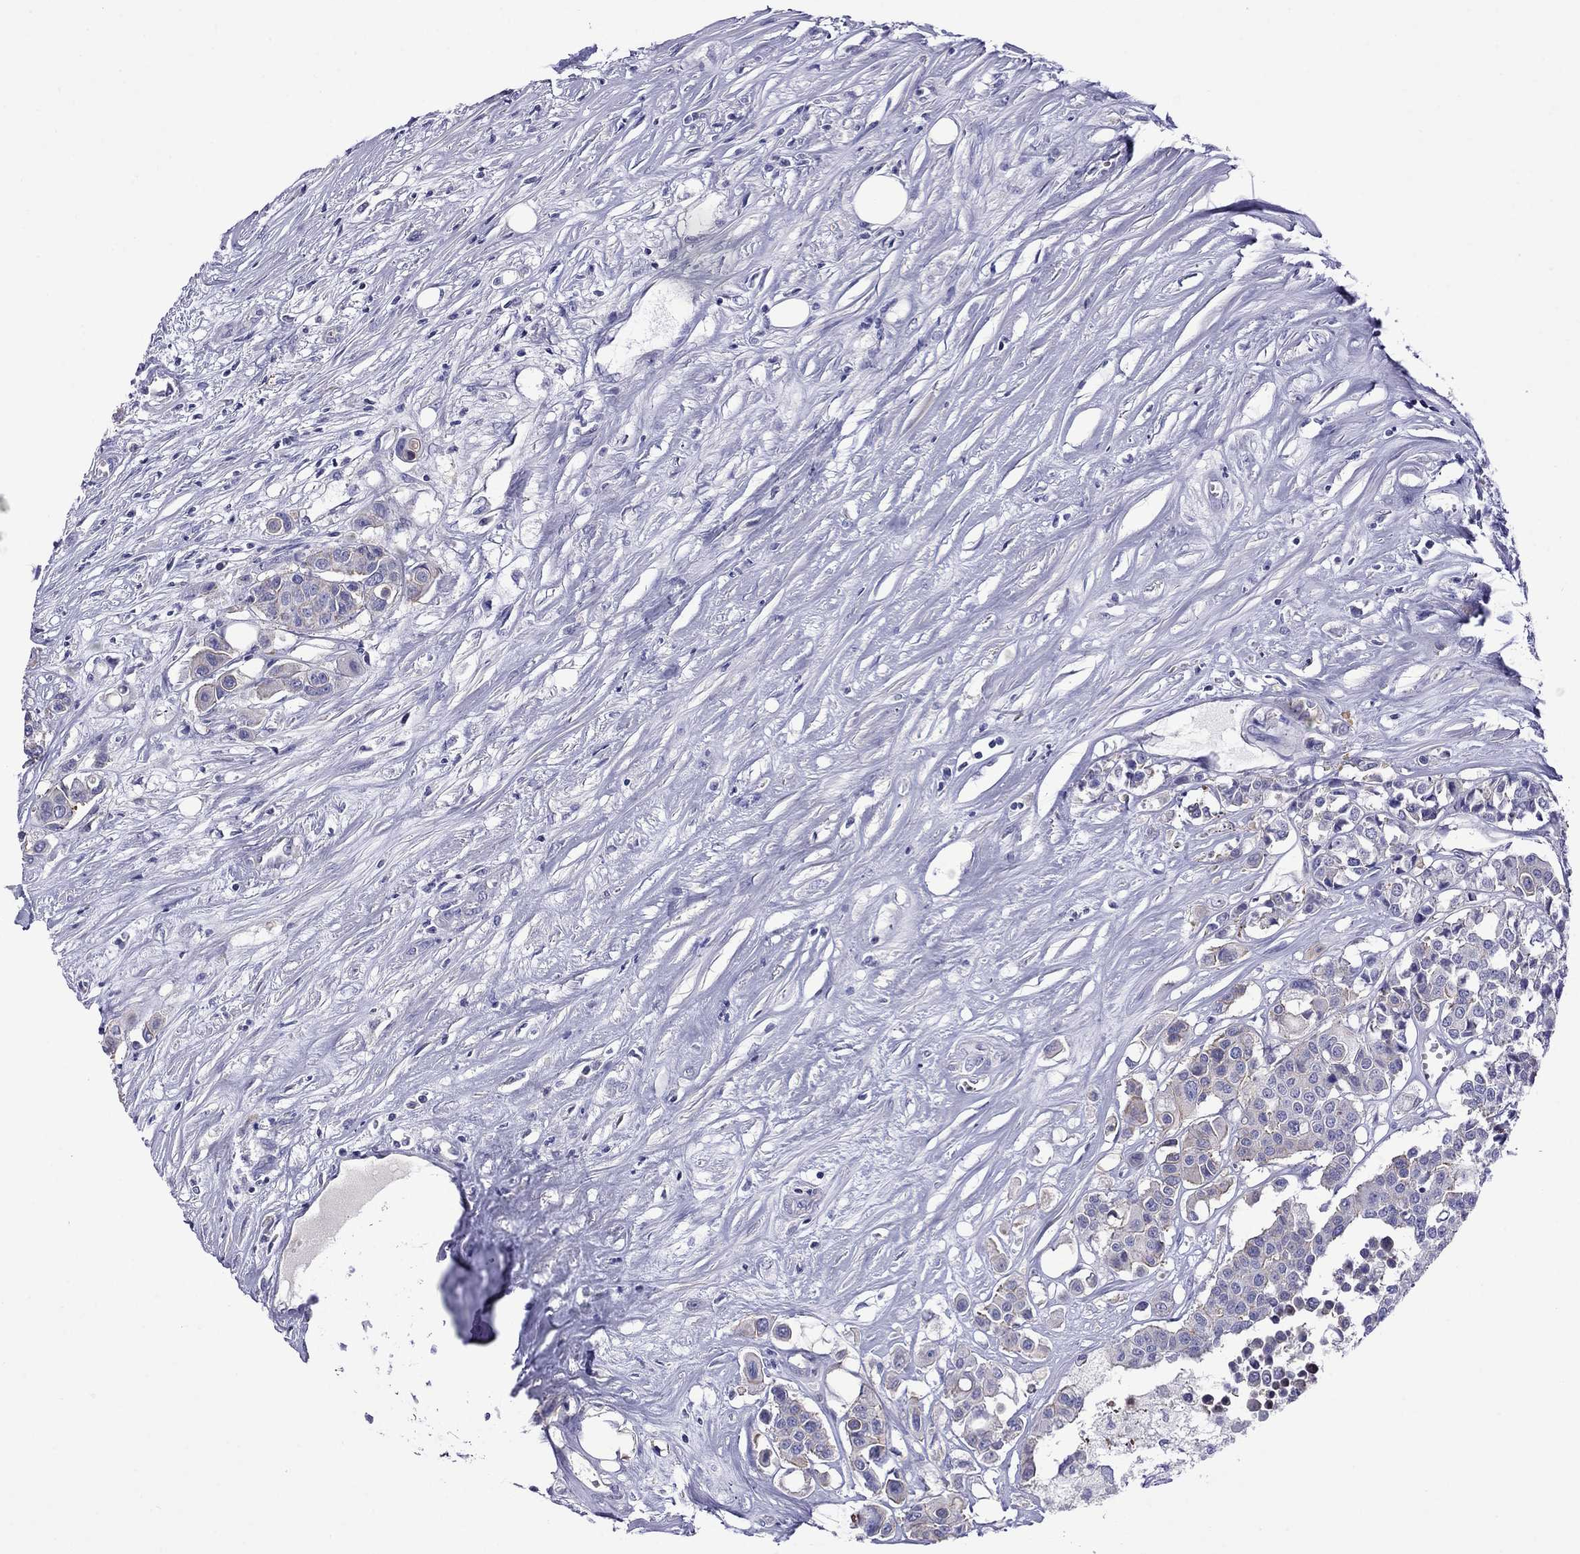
{"staining": {"intensity": "weak", "quantity": "<25%", "location": "cytoplasmic/membranous"}, "tissue": "carcinoid", "cell_type": "Tumor cells", "image_type": "cancer", "snomed": [{"axis": "morphology", "description": "Carcinoid, malignant, NOS"}, {"axis": "topography", "description": "Colon"}], "caption": "Immunohistochemical staining of carcinoid reveals no significant staining in tumor cells.", "gene": "STAR", "patient": {"sex": "male", "age": 81}}